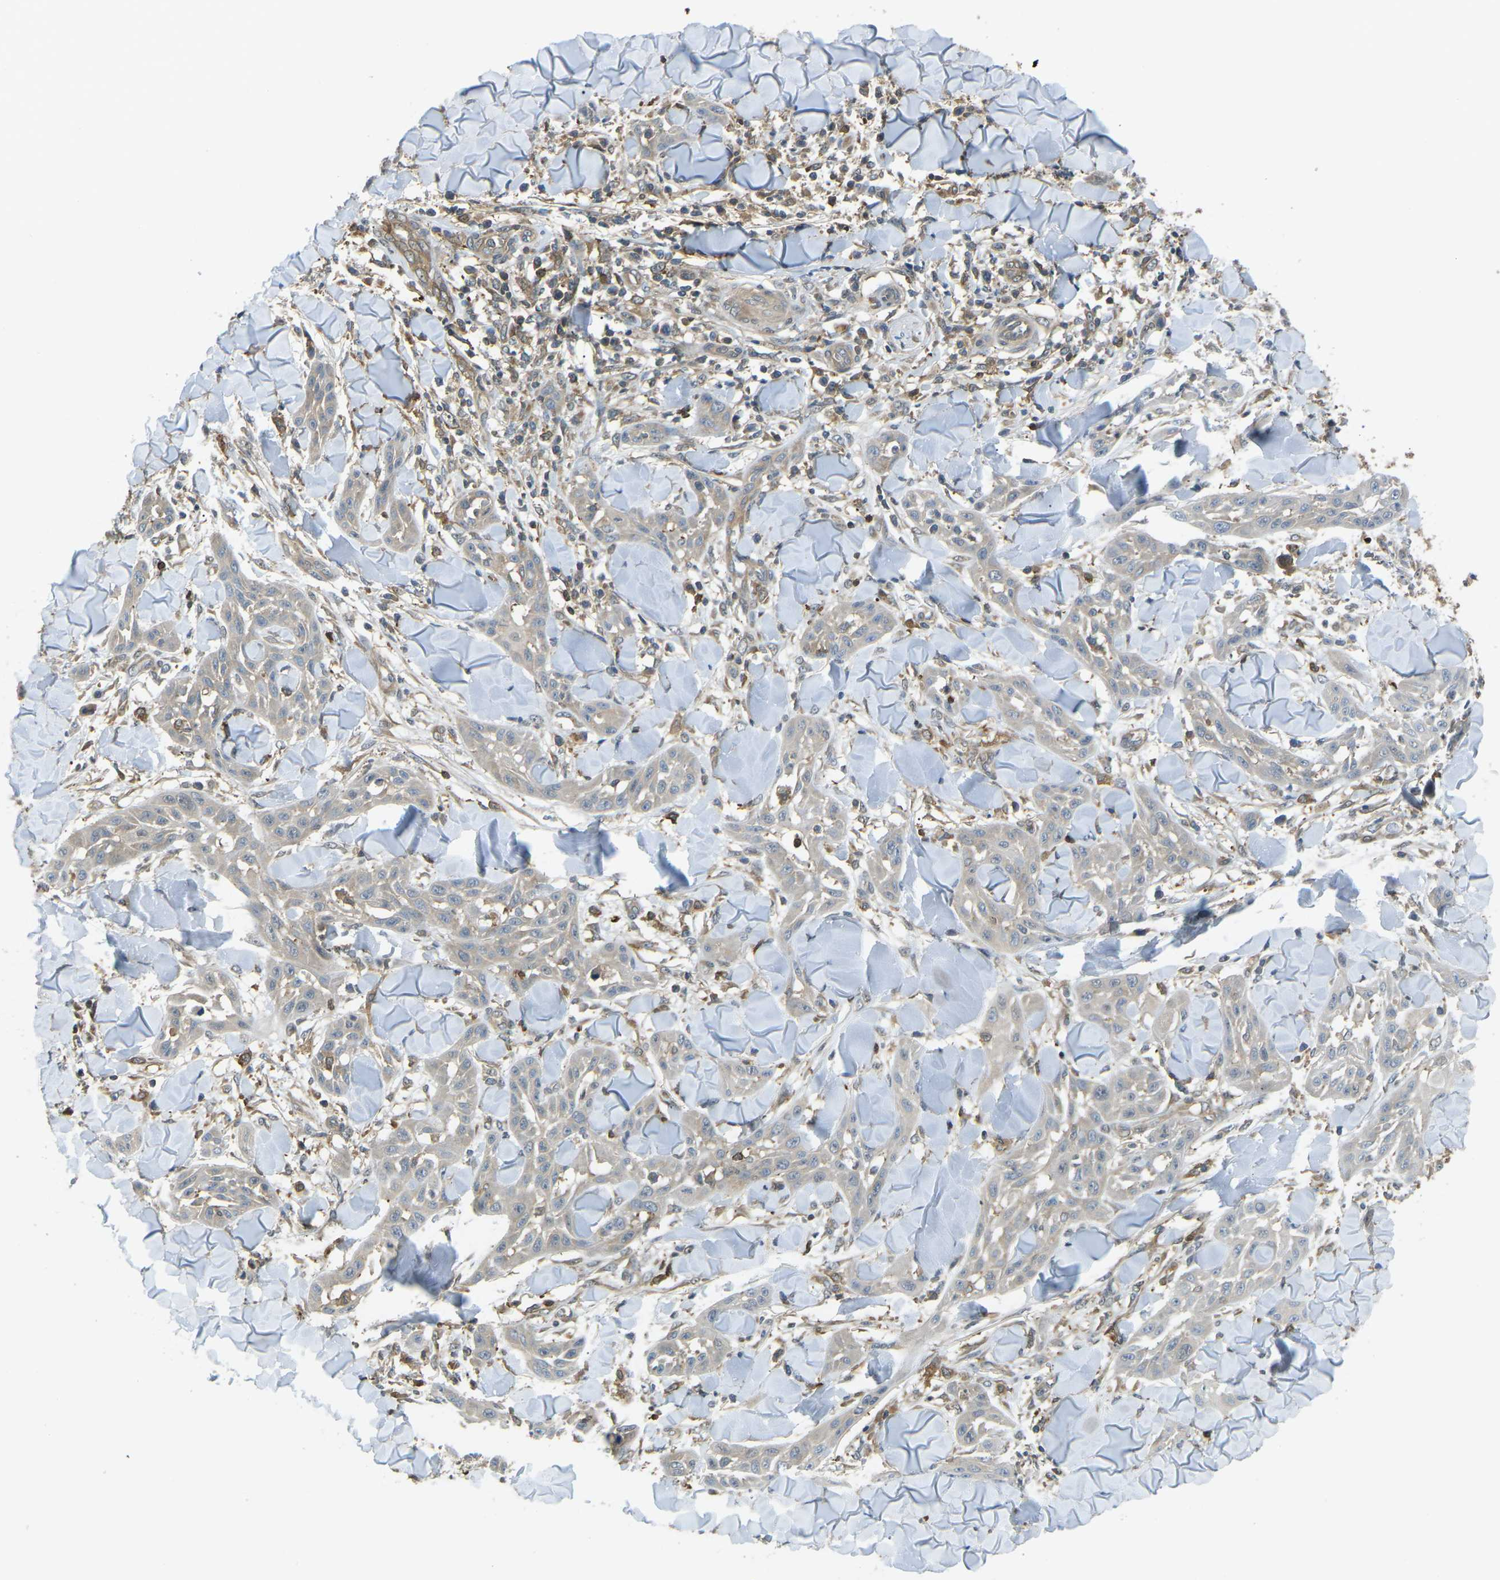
{"staining": {"intensity": "weak", "quantity": ">75%", "location": "cytoplasmic/membranous"}, "tissue": "skin cancer", "cell_type": "Tumor cells", "image_type": "cancer", "snomed": [{"axis": "morphology", "description": "Squamous cell carcinoma, NOS"}, {"axis": "topography", "description": "Skin"}], "caption": "Immunohistochemical staining of skin cancer exhibits low levels of weak cytoplasmic/membranous protein positivity in approximately >75% of tumor cells.", "gene": "PIEZO2", "patient": {"sex": "male", "age": 24}}